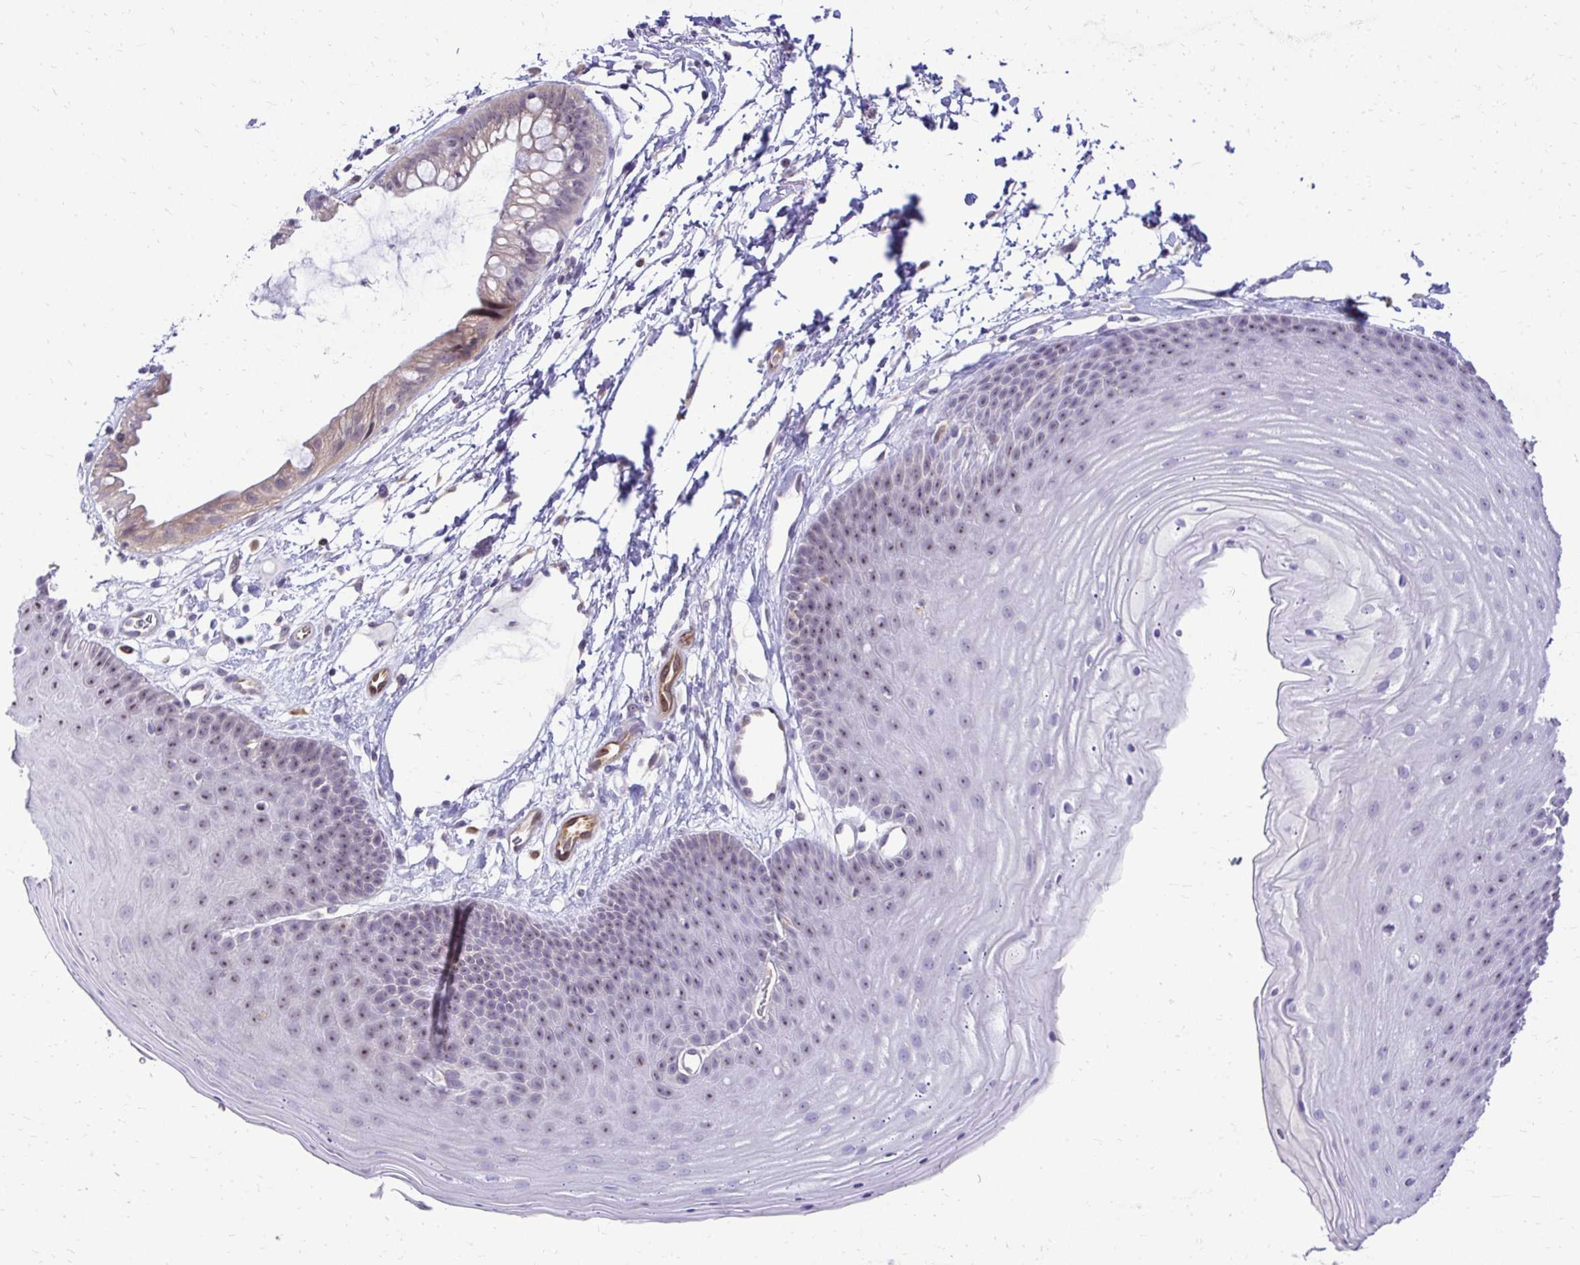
{"staining": {"intensity": "weak", "quantity": "25%-75%", "location": "nuclear"}, "tissue": "skin", "cell_type": "Epidermal cells", "image_type": "normal", "snomed": [{"axis": "morphology", "description": "Normal tissue, NOS"}, {"axis": "topography", "description": "Anal"}], "caption": "An immunohistochemistry (IHC) histopathology image of normal tissue is shown. Protein staining in brown highlights weak nuclear positivity in skin within epidermal cells. (DAB (3,3'-diaminobenzidine) IHC with brightfield microscopy, high magnification).", "gene": "NIFK", "patient": {"sex": "male", "age": 53}}